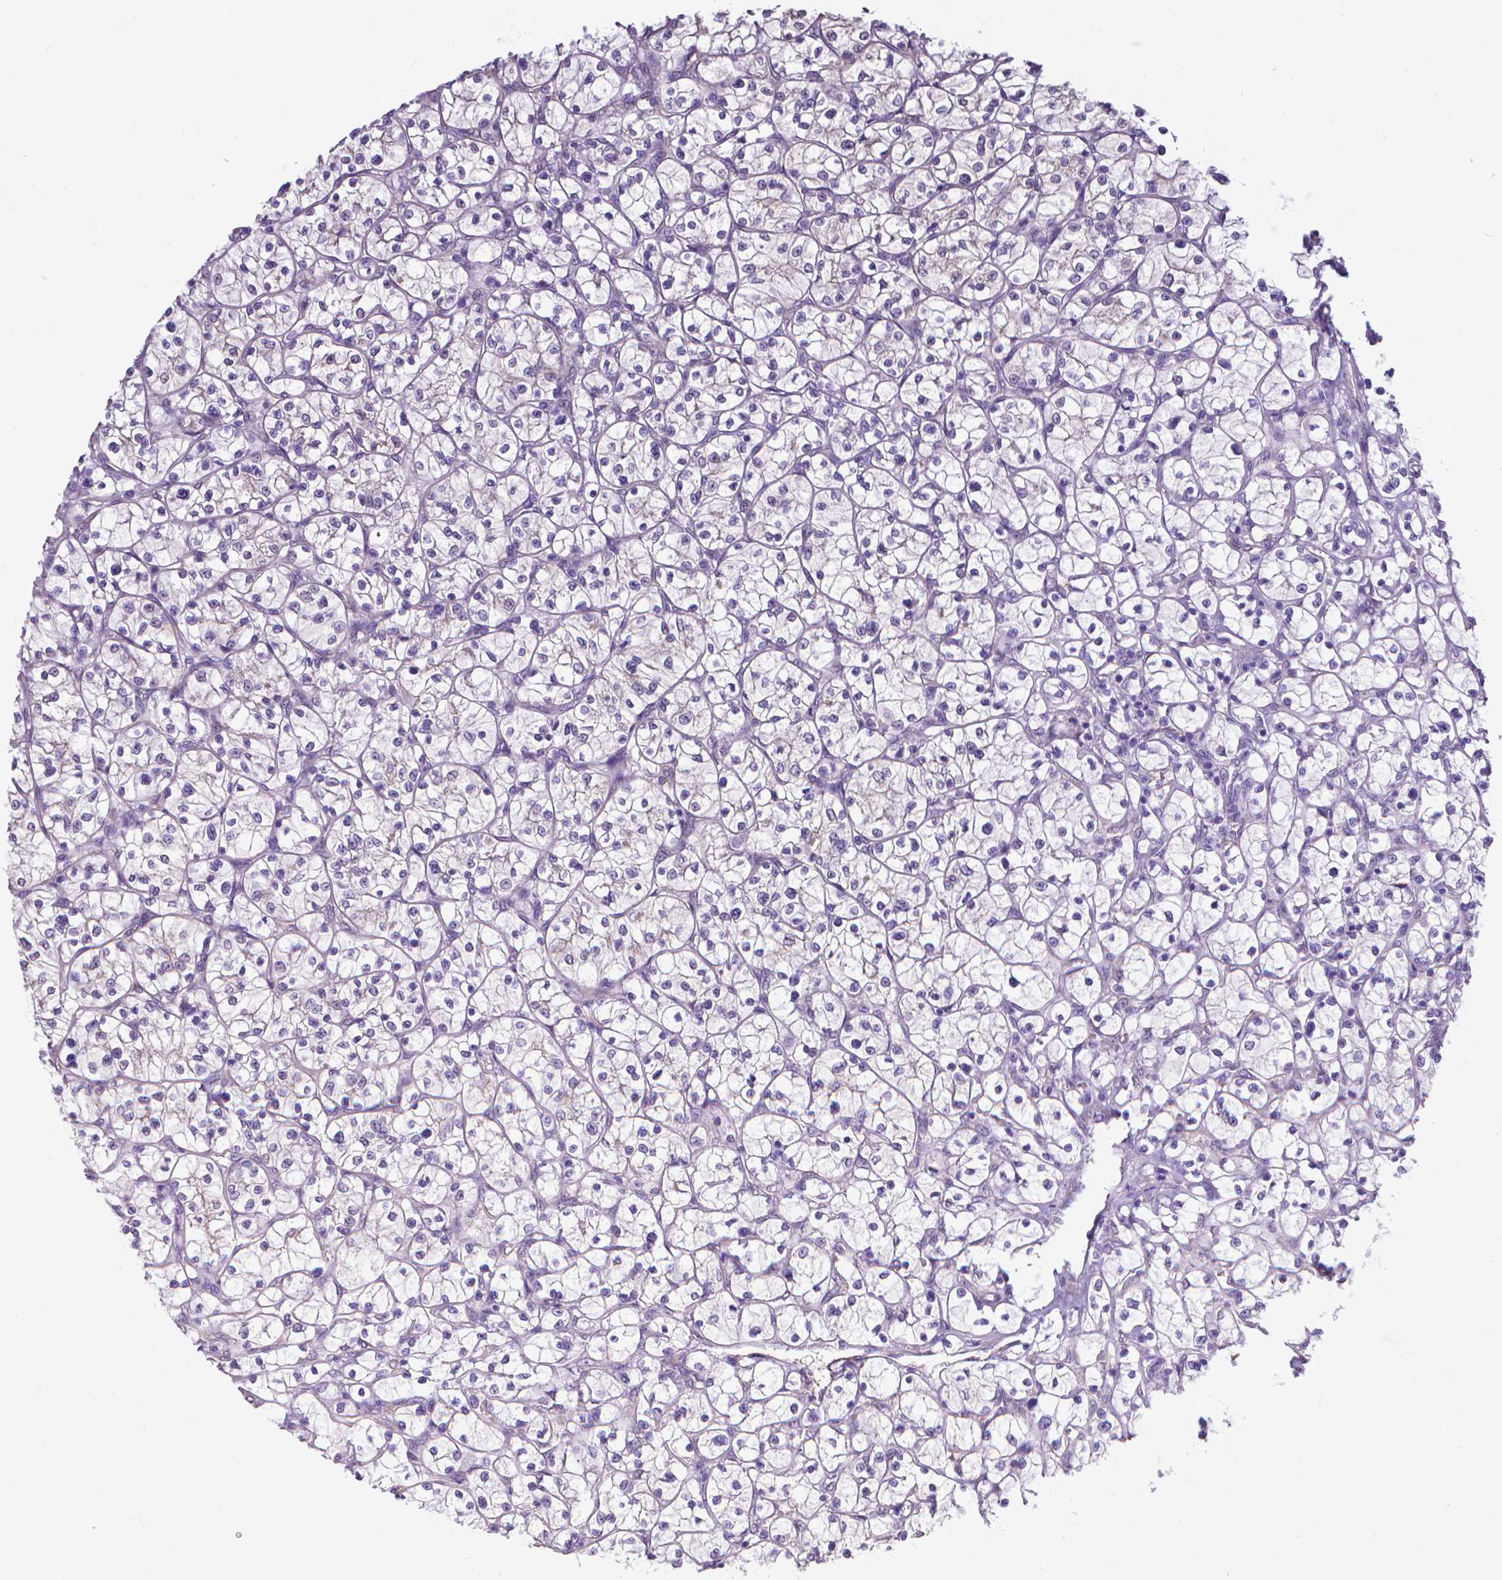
{"staining": {"intensity": "negative", "quantity": "none", "location": "none"}, "tissue": "renal cancer", "cell_type": "Tumor cells", "image_type": "cancer", "snomed": [{"axis": "morphology", "description": "Adenocarcinoma, NOS"}, {"axis": "topography", "description": "Kidney"}], "caption": "DAB (3,3'-diaminobenzidine) immunohistochemical staining of human renal cancer reveals no significant expression in tumor cells. Brightfield microscopy of immunohistochemistry stained with DAB (brown) and hematoxylin (blue), captured at high magnification.", "gene": "CLIC4", "patient": {"sex": "female", "age": 64}}